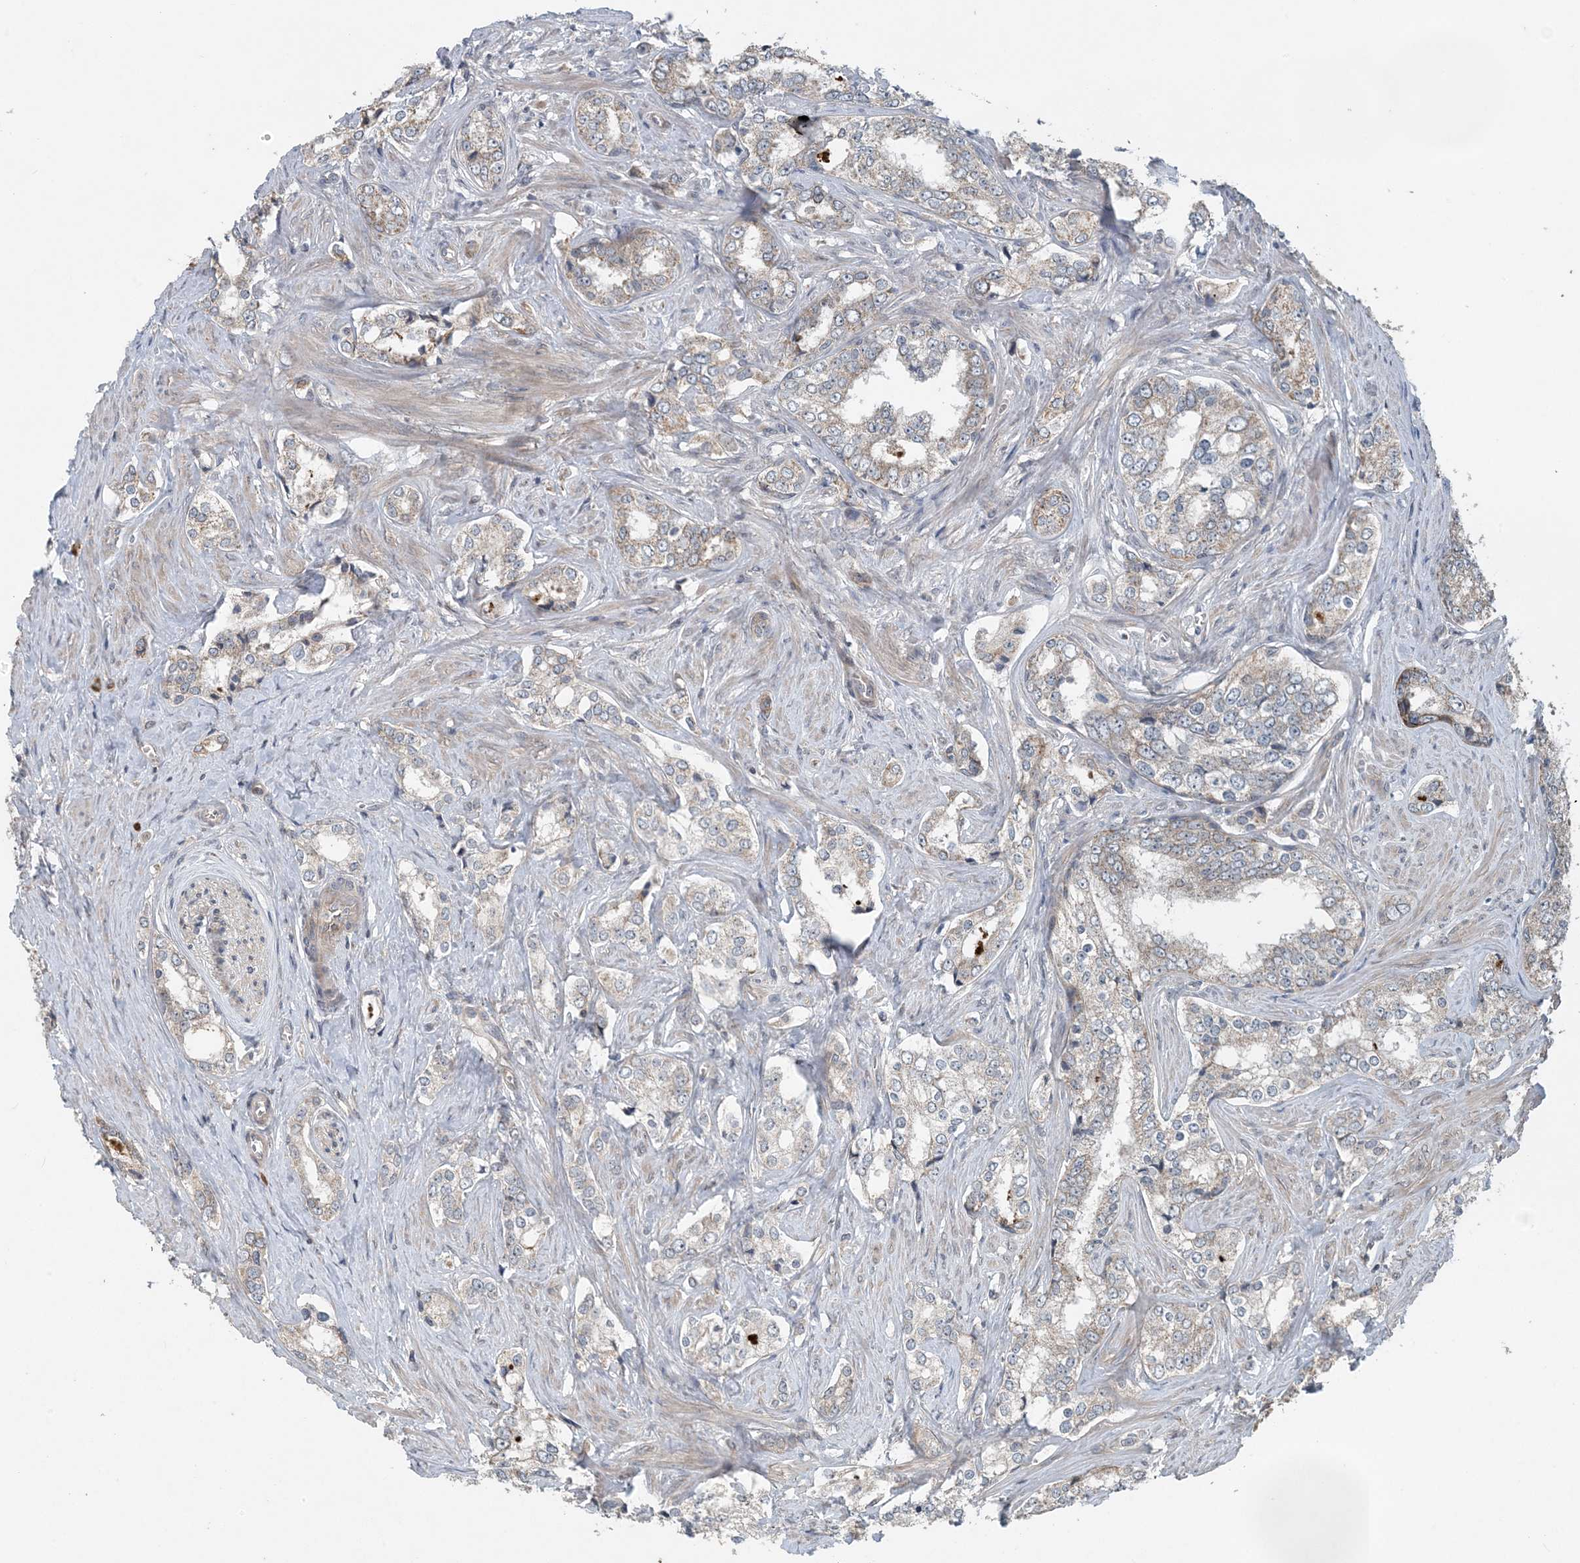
{"staining": {"intensity": "negative", "quantity": "none", "location": "none"}, "tissue": "prostate cancer", "cell_type": "Tumor cells", "image_type": "cancer", "snomed": [{"axis": "morphology", "description": "Adenocarcinoma, High grade"}, {"axis": "topography", "description": "Prostate"}], "caption": "Immunohistochemical staining of prostate cancer demonstrates no significant expression in tumor cells. The staining was performed using DAB (3,3'-diaminobenzidine) to visualize the protein expression in brown, while the nuclei were stained in blue with hematoxylin (Magnification: 20x).", "gene": "MYO9B", "patient": {"sex": "male", "age": 66}}